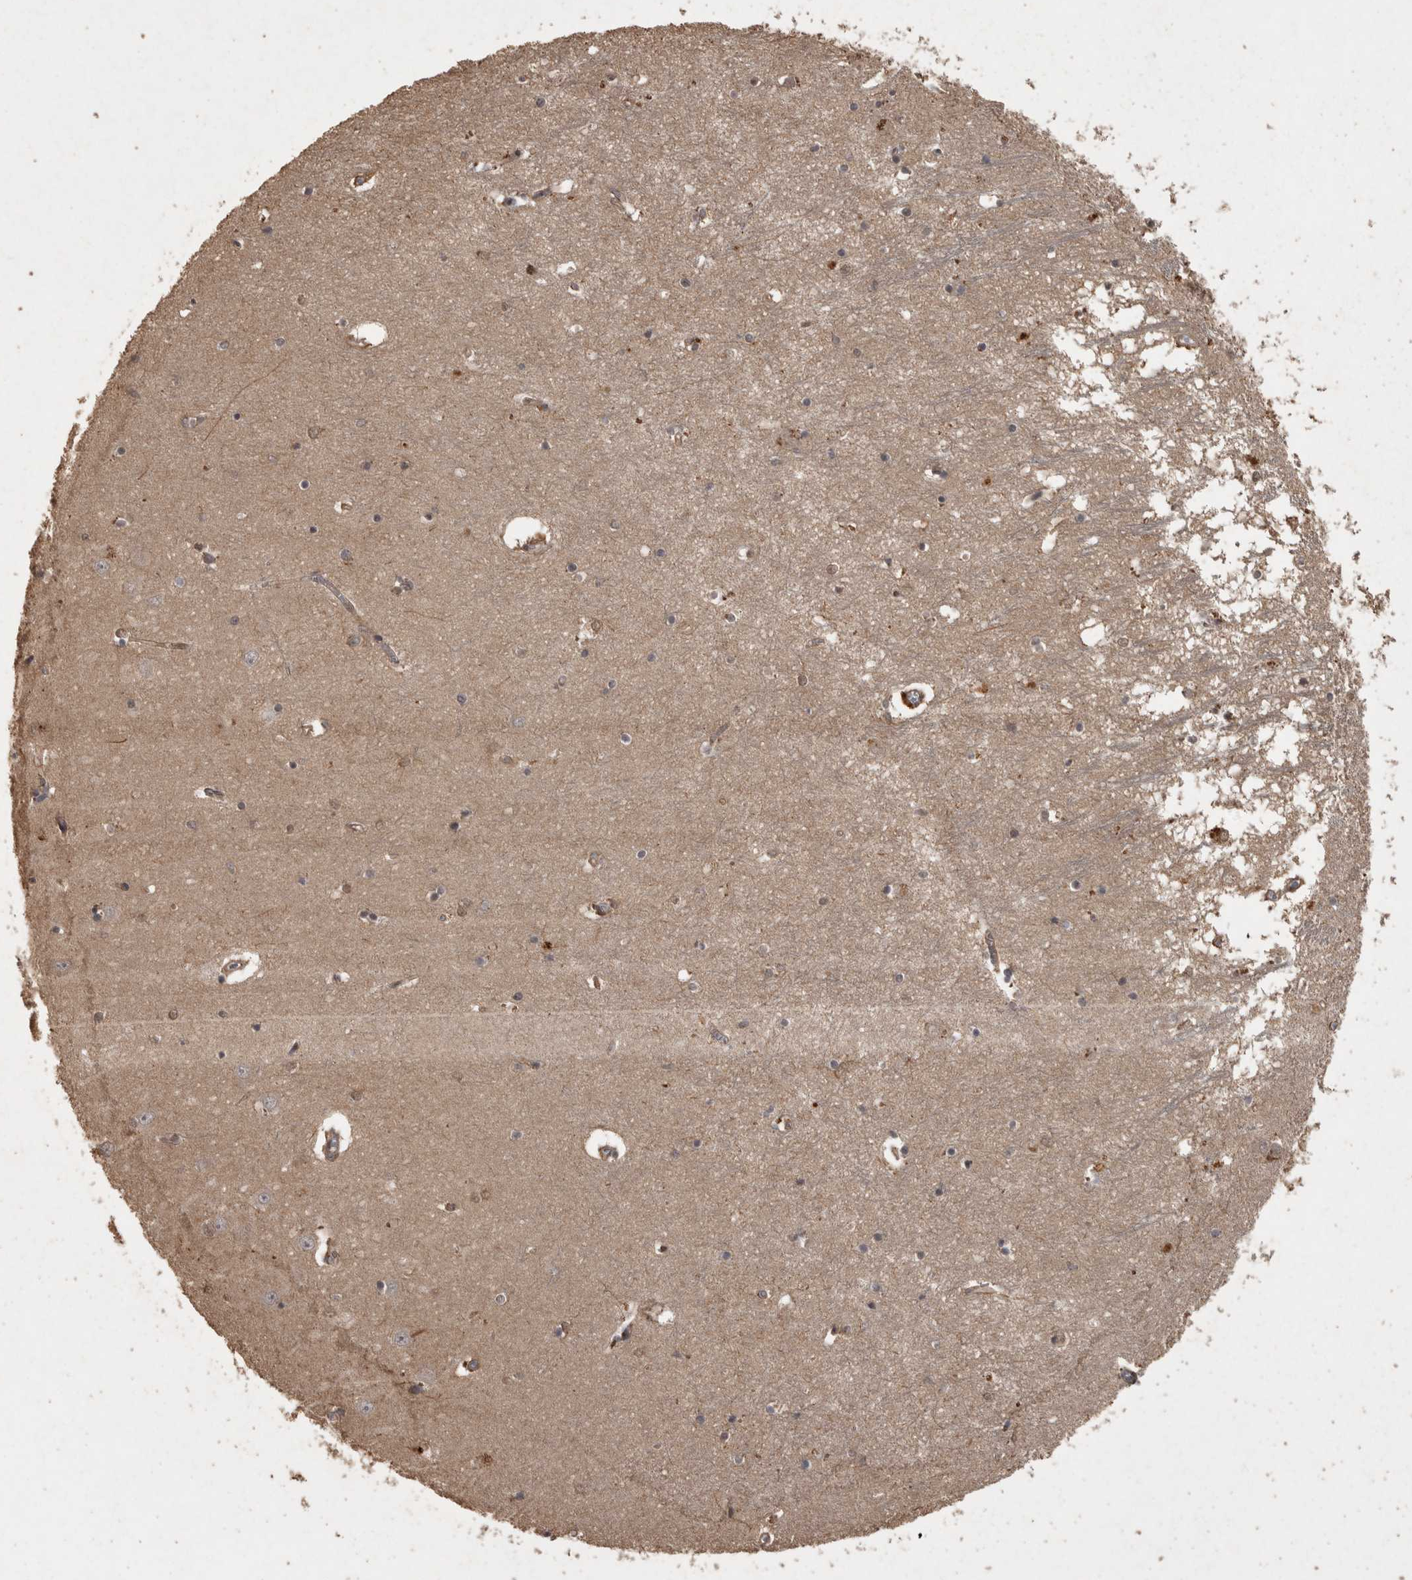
{"staining": {"intensity": "moderate", "quantity": "<25%", "location": "cytoplasmic/membranous"}, "tissue": "hippocampus", "cell_type": "Glial cells", "image_type": "normal", "snomed": [{"axis": "morphology", "description": "Normal tissue, NOS"}, {"axis": "topography", "description": "Hippocampus"}], "caption": "Immunohistochemical staining of benign human hippocampus displays low levels of moderate cytoplasmic/membranous staining in about <25% of glial cells.", "gene": "ACO1", "patient": {"sex": "male", "age": 70}}